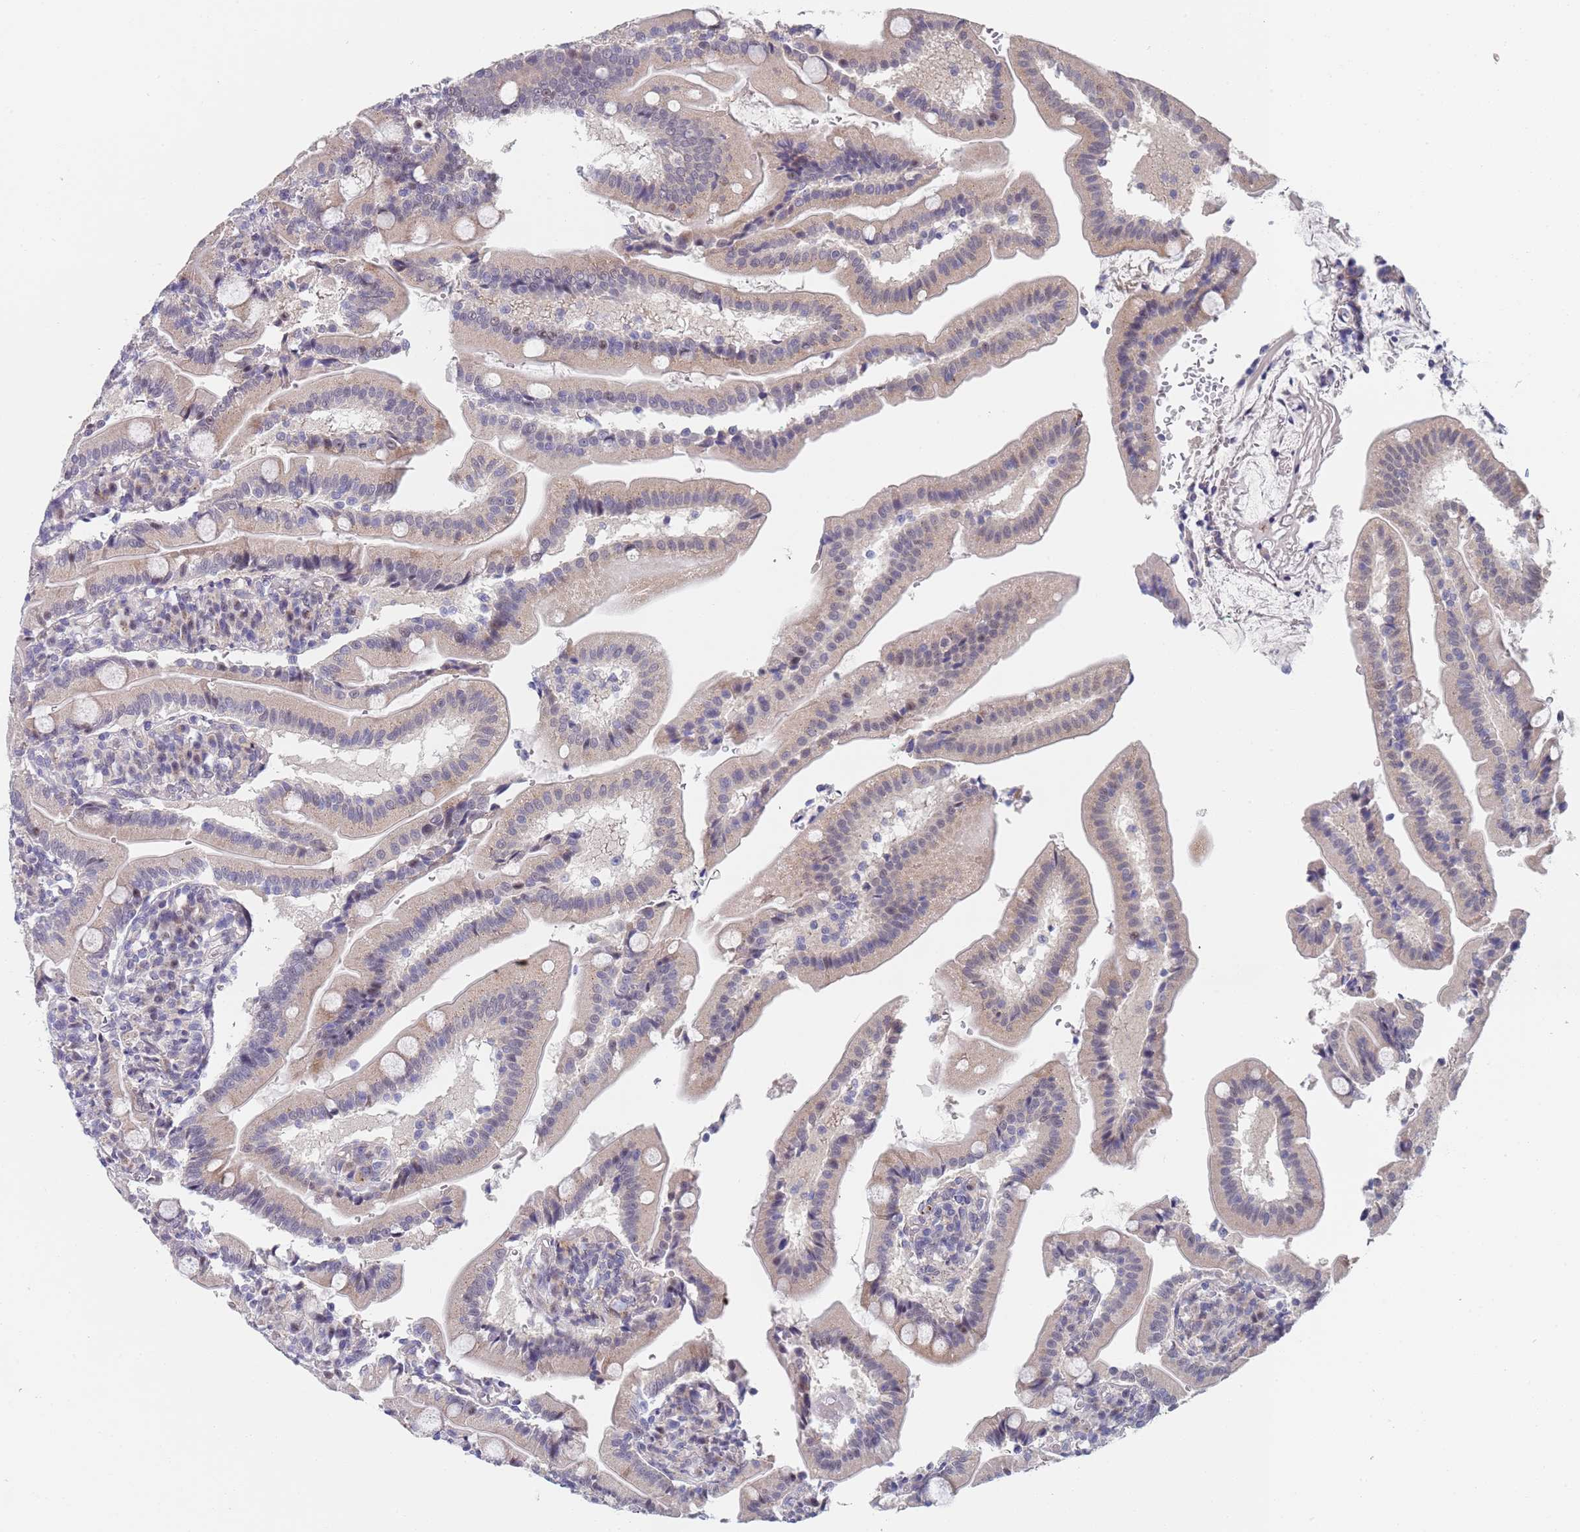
{"staining": {"intensity": "moderate", "quantity": "25%-75%", "location": "cytoplasmic/membranous,nuclear"}, "tissue": "duodenum", "cell_type": "Glandular cells", "image_type": "normal", "snomed": [{"axis": "morphology", "description": "Normal tissue, NOS"}, {"axis": "topography", "description": "Duodenum"}], "caption": "High-magnification brightfield microscopy of normal duodenum stained with DAB (3,3'-diaminobenzidine) (brown) and counterstained with hematoxylin (blue). glandular cells exhibit moderate cytoplasmic/membranous,nuclear positivity is seen in about25%-75% of cells.", "gene": "PLCL2", "patient": {"sex": "female", "age": 67}}